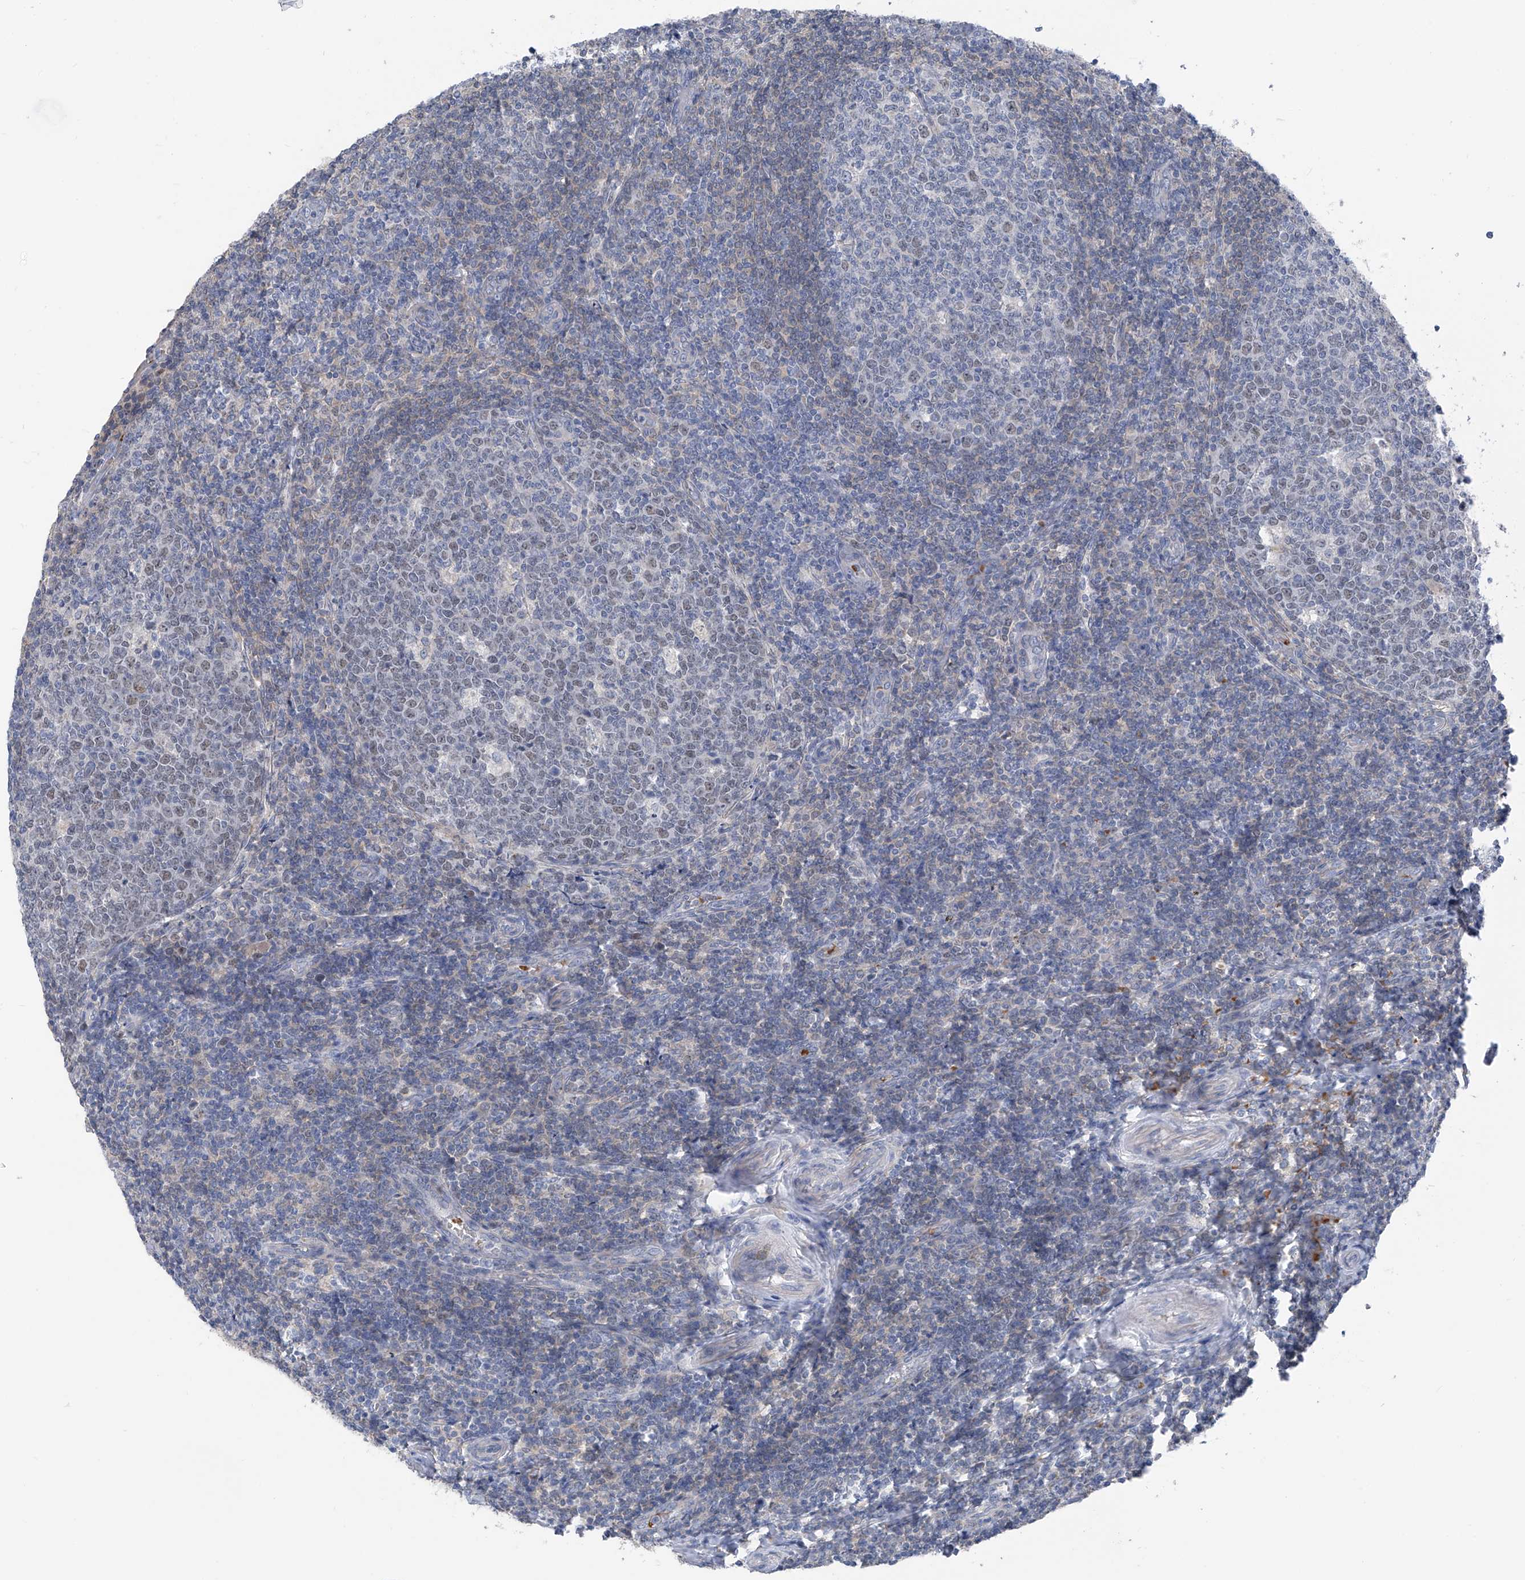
{"staining": {"intensity": "negative", "quantity": "none", "location": "none"}, "tissue": "tonsil", "cell_type": "Germinal center cells", "image_type": "normal", "snomed": [{"axis": "morphology", "description": "Normal tissue, NOS"}, {"axis": "topography", "description": "Tonsil"}], "caption": "Micrograph shows no protein expression in germinal center cells of normal tonsil. Nuclei are stained in blue.", "gene": "FGD2", "patient": {"sex": "female", "age": 19}}